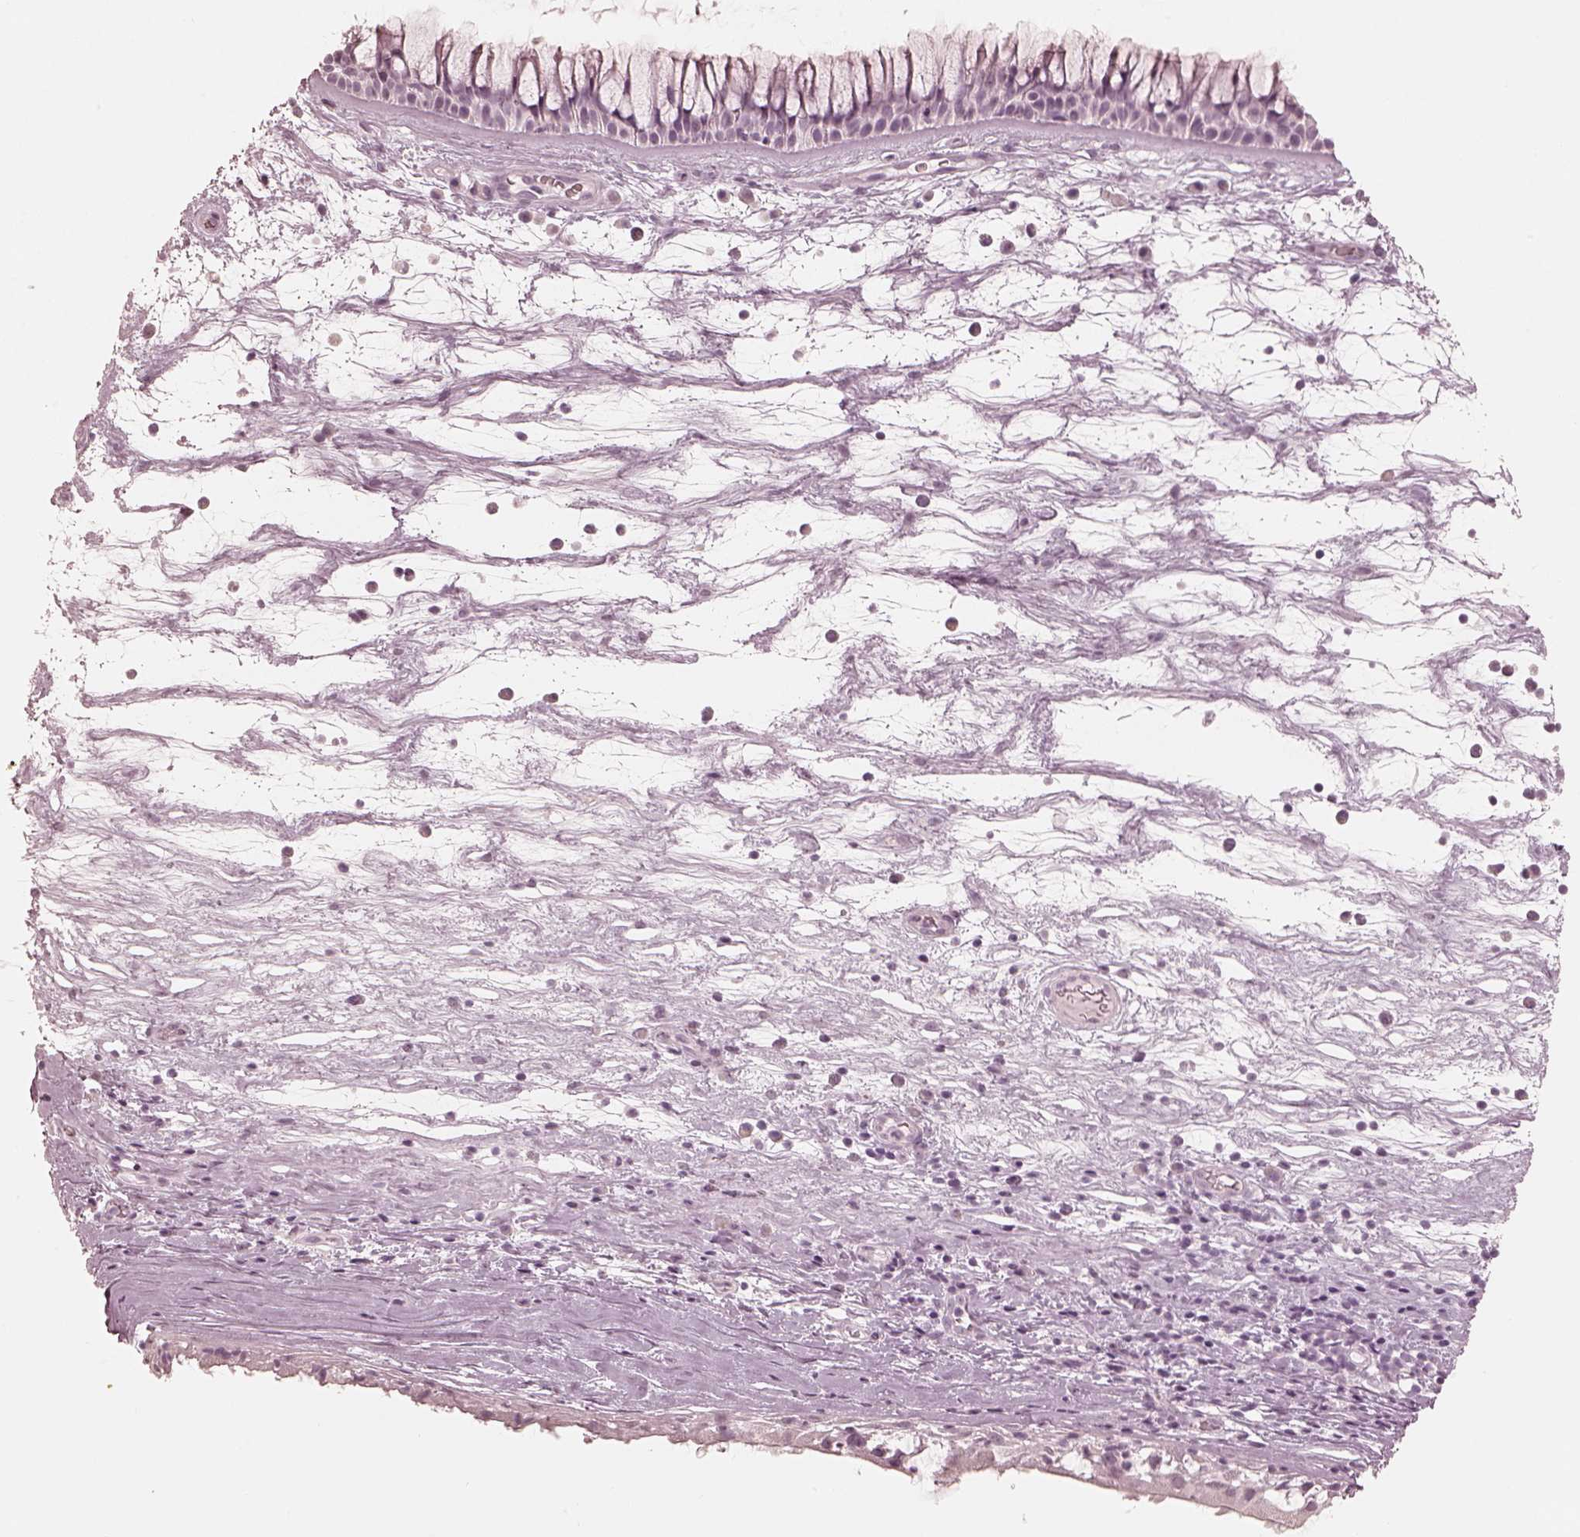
{"staining": {"intensity": "negative", "quantity": "none", "location": "none"}, "tissue": "nasopharynx", "cell_type": "Respiratory epithelial cells", "image_type": "normal", "snomed": [{"axis": "morphology", "description": "Normal tissue, NOS"}, {"axis": "topography", "description": "Nasopharynx"}], "caption": "The histopathology image displays no staining of respiratory epithelial cells in normal nasopharynx.", "gene": "CALR3", "patient": {"sex": "male", "age": 74}}